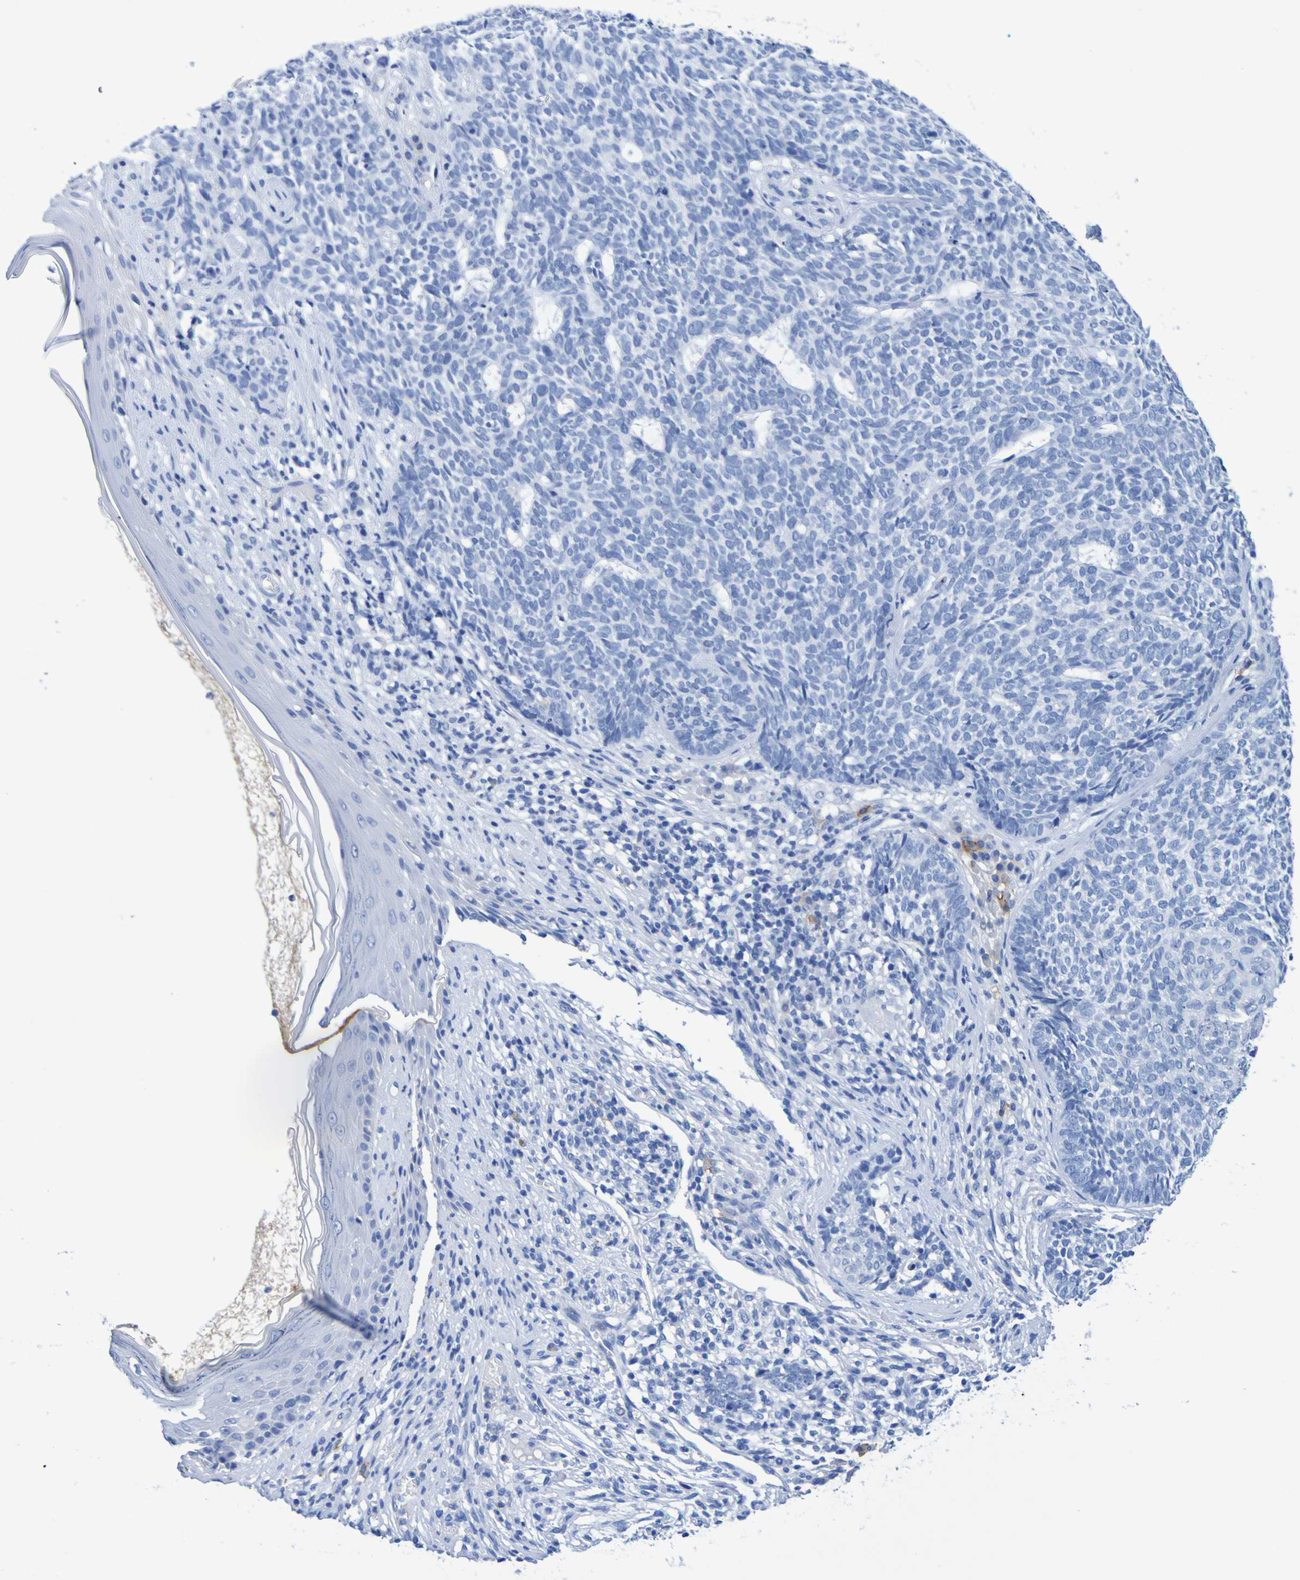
{"staining": {"intensity": "negative", "quantity": "none", "location": "none"}, "tissue": "skin cancer", "cell_type": "Tumor cells", "image_type": "cancer", "snomed": [{"axis": "morphology", "description": "Basal cell carcinoma"}, {"axis": "topography", "description": "Skin"}], "caption": "Tumor cells are negative for brown protein staining in basal cell carcinoma (skin).", "gene": "DPEP1", "patient": {"sex": "female", "age": 84}}